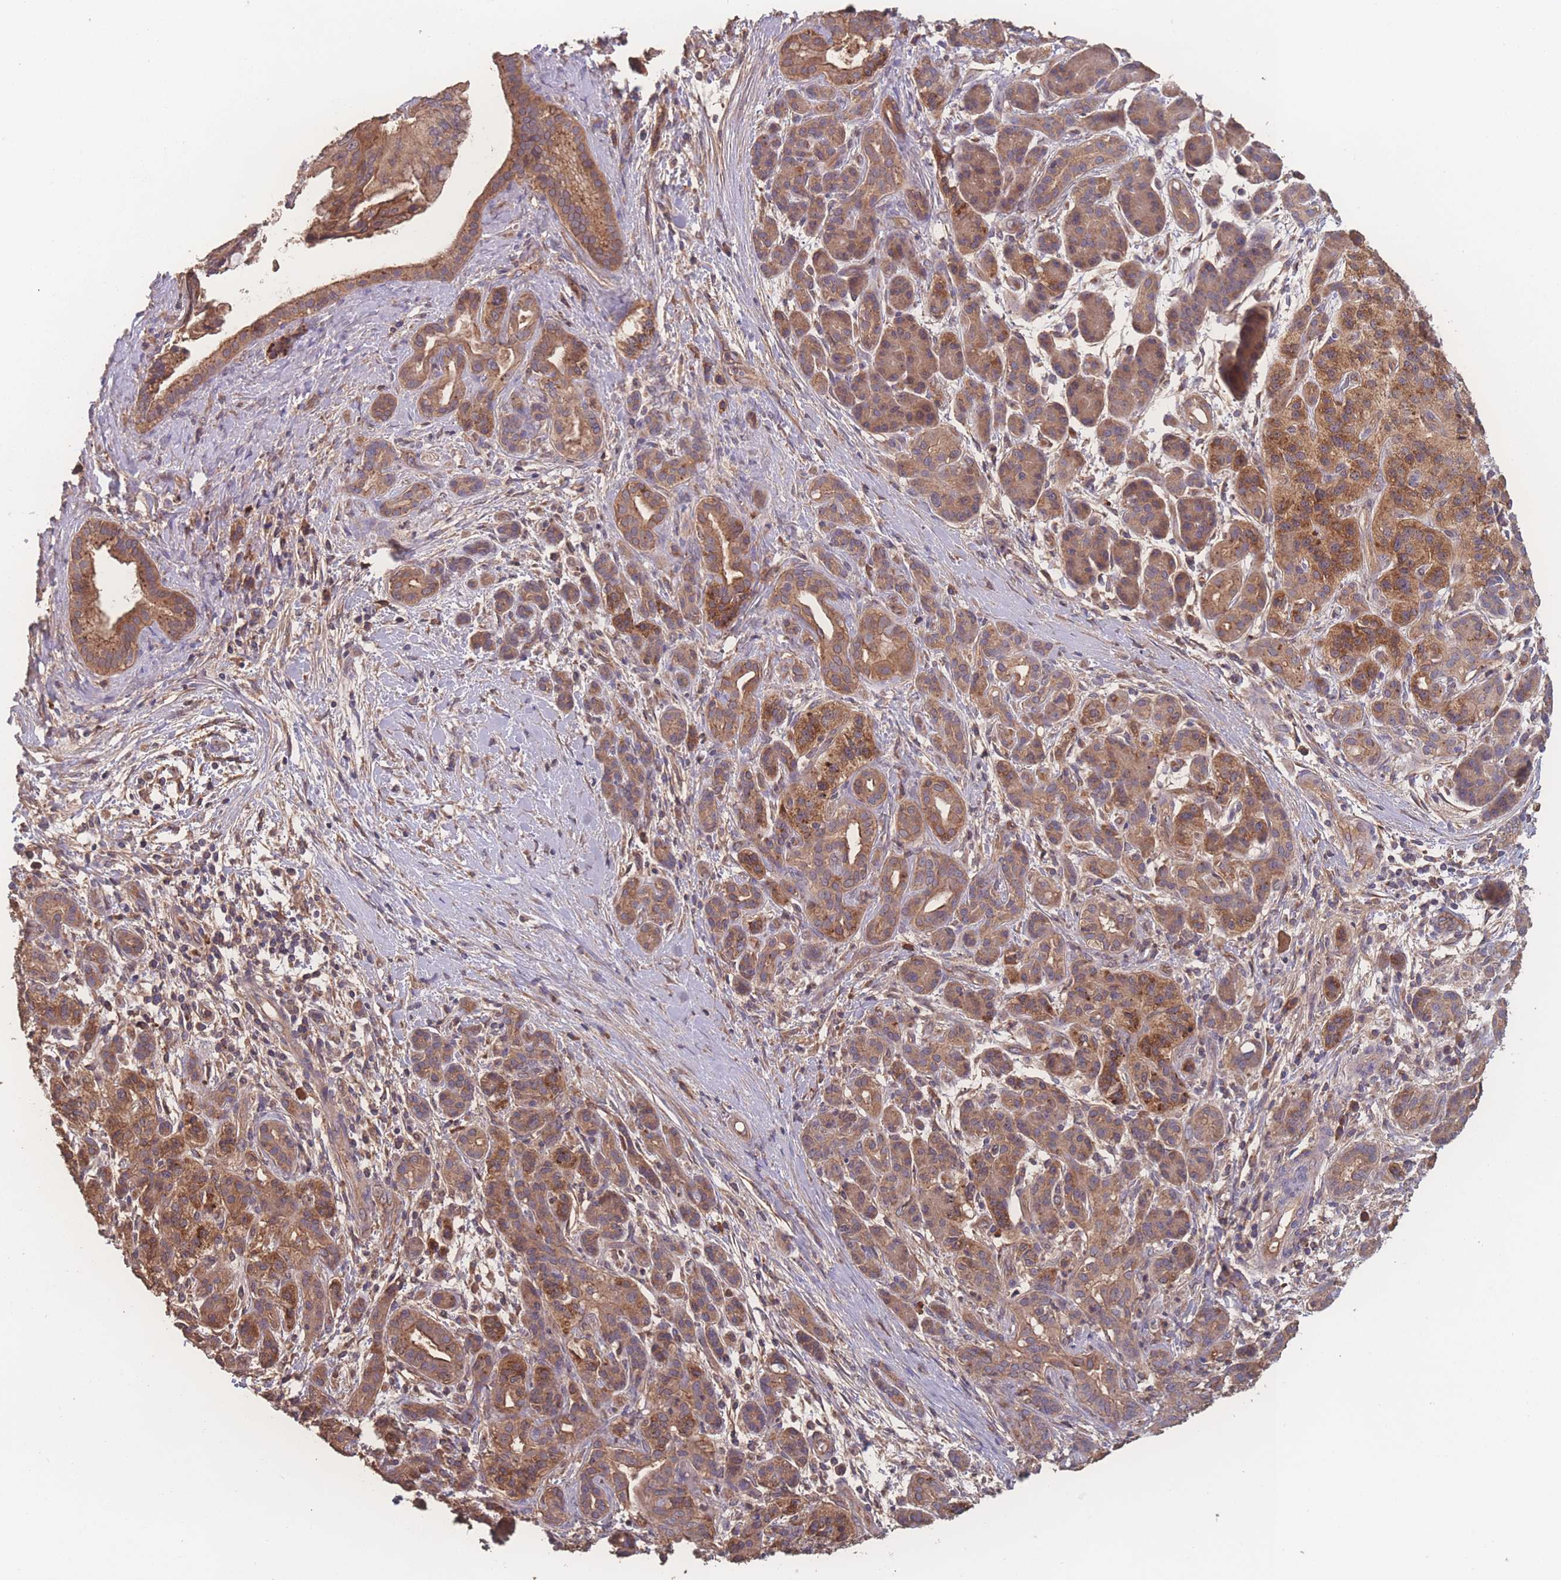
{"staining": {"intensity": "moderate", "quantity": ">75%", "location": "cytoplasmic/membranous"}, "tissue": "pancreatic cancer", "cell_type": "Tumor cells", "image_type": "cancer", "snomed": [{"axis": "morphology", "description": "Adenocarcinoma, NOS"}, {"axis": "topography", "description": "Pancreas"}], "caption": "A micrograph of human adenocarcinoma (pancreatic) stained for a protein reveals moderate cytoplasmic/membranous brown staining in tumor cells.", "gene": "ATXN10", "patient": {"sex": "male", "age": 58}}